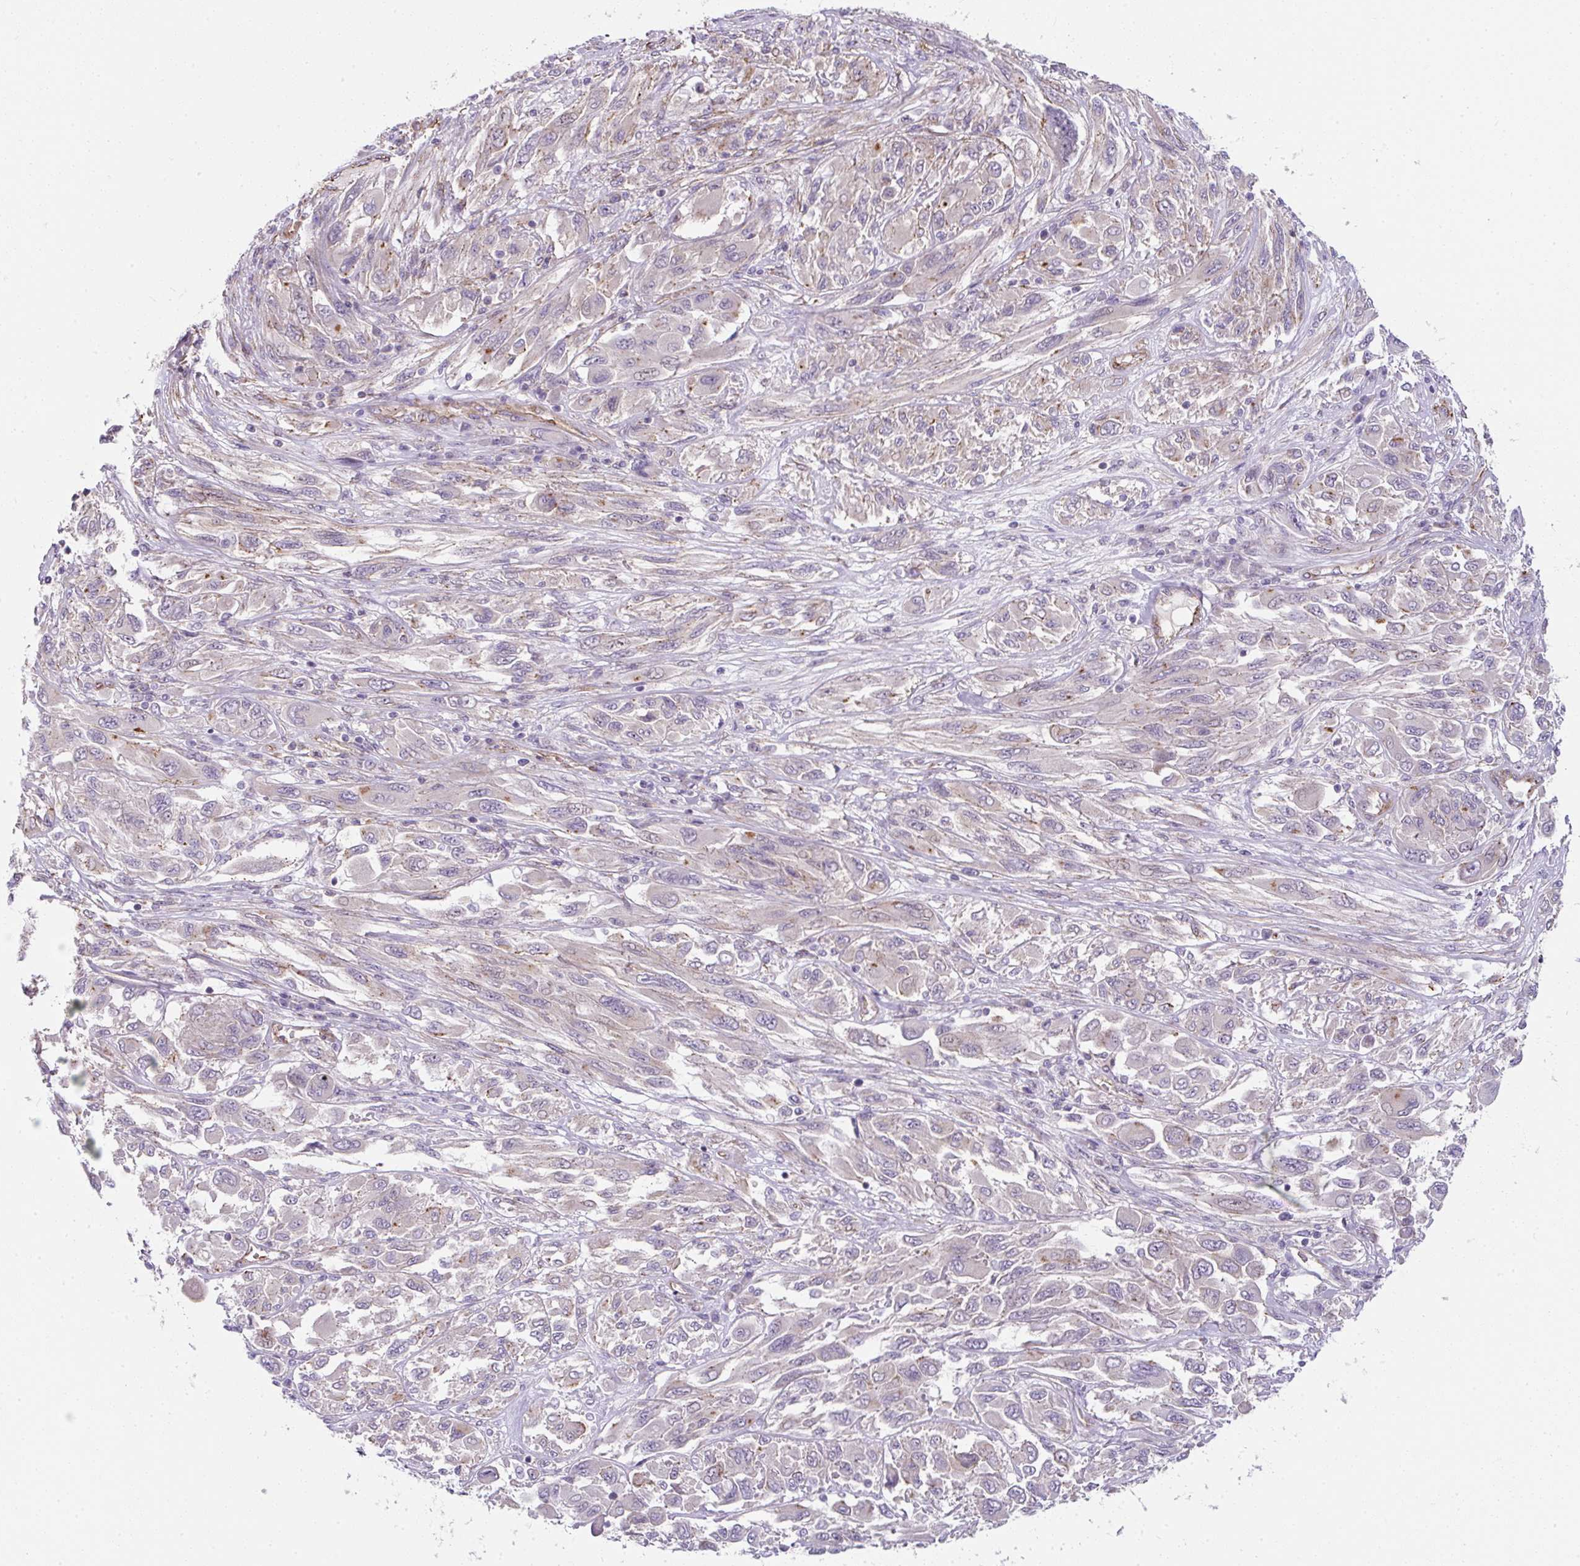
{"staining": {"intensity": "negative", "quantity": "none", "location": "none"}, "tissue": "melanoma", "cell_type": "Tumor cells", "image_type": "cancer", "snomed": [{"axis": "morphology", "description": "Malignant melanoma, NOS"}, {"axis": "topography", "description": "Skin"}], "caption": "The micrograph demonstrates no significant staining in tumor cells of melanoma.", "gene": "ANKUB1", "patient": {"sex": "female", "age": 91}}